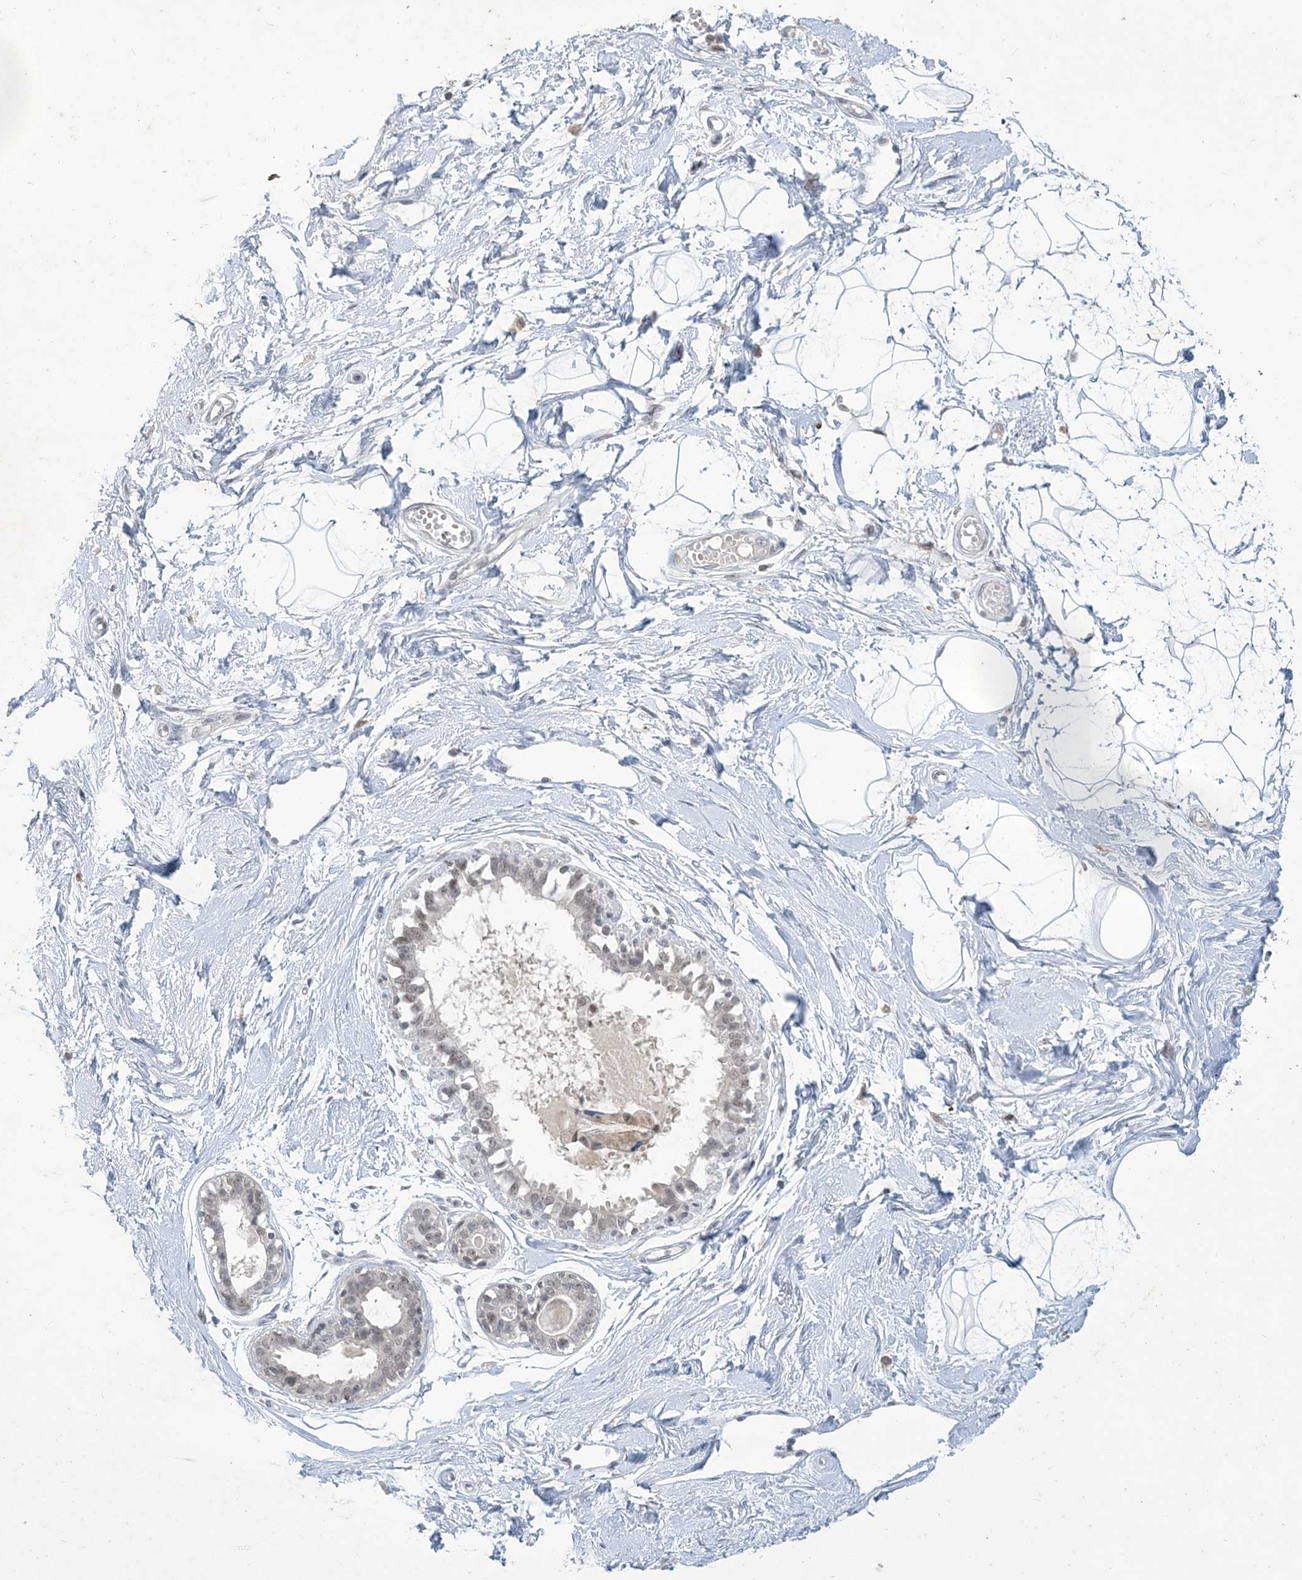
{"staining": {"intensity": "negative", "quantity": "none", "location": "none"}, "tissue": "breast", "cell_type": "Adipocytes", "image_type": "normal", "snomed": [{"axis": "morphology", "description": "Normal tissue, NOS"}, {"axis": "topography", "description": "Breast"}], "caption": "The immunohistochemistry image has no significant staining in adipocytes of breast.", "gene": "ZNF674", "patient": {"sex": "female", "age": 45}}